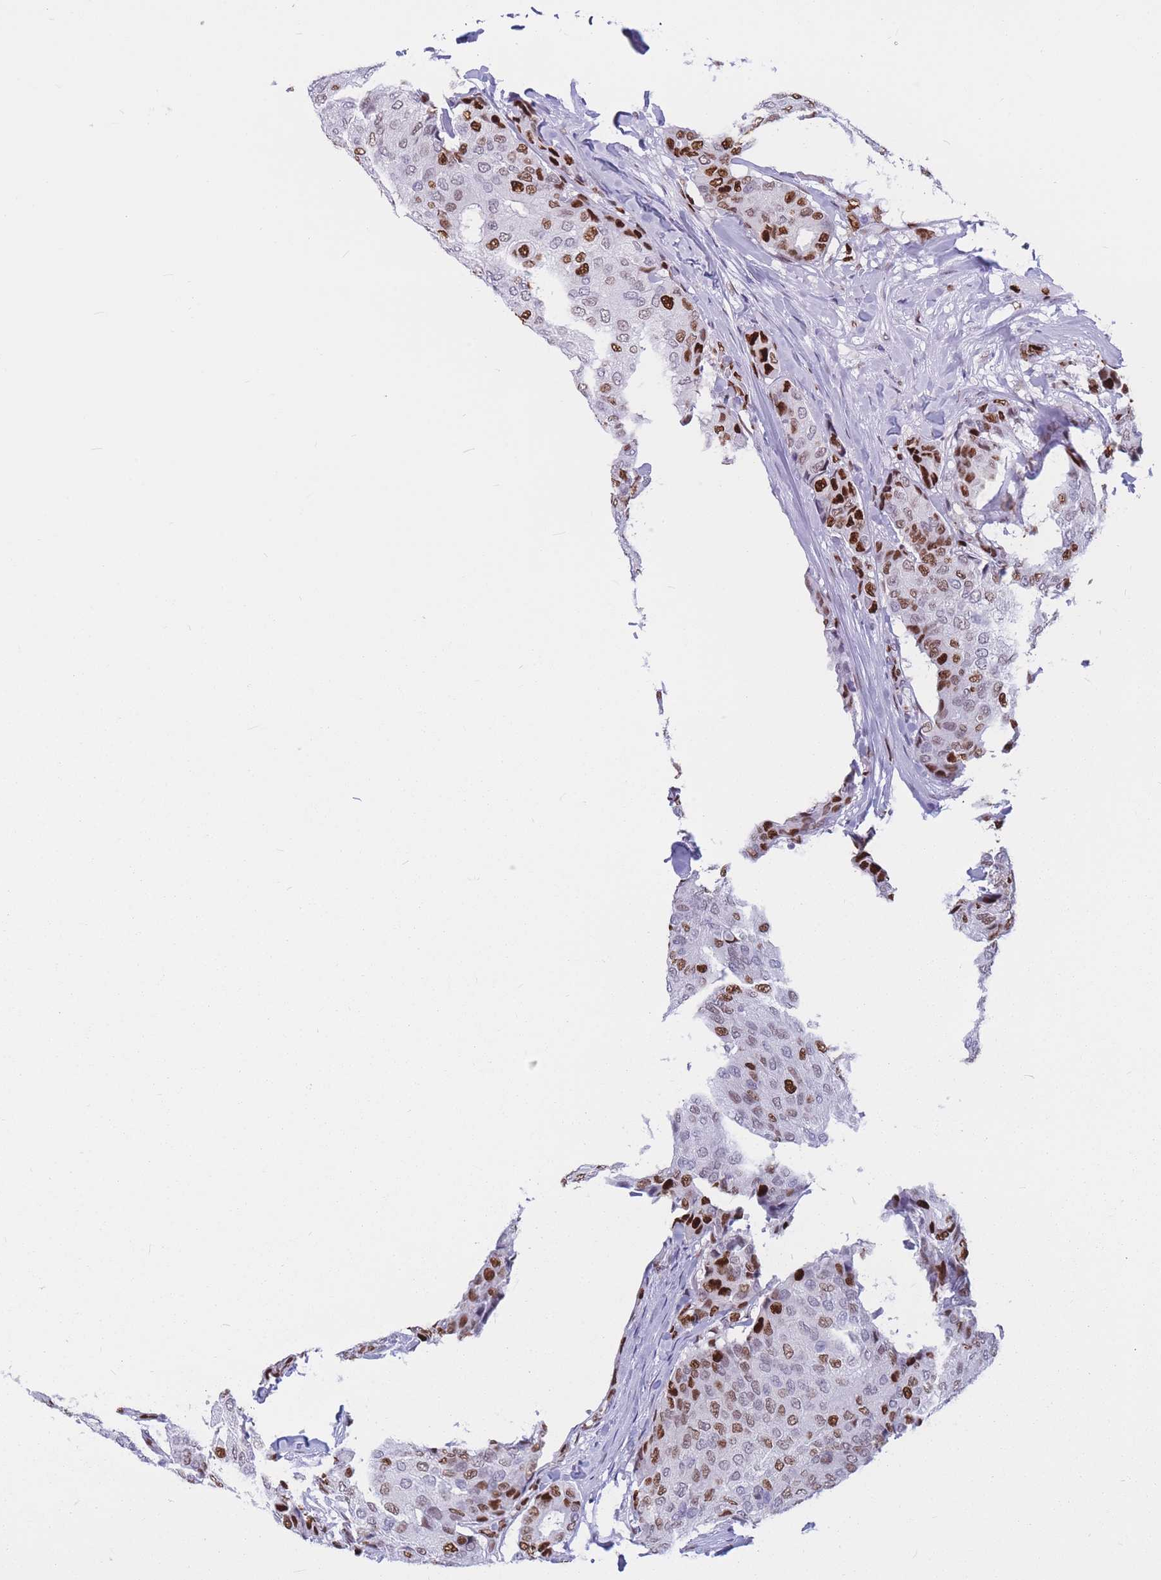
{"staining": {"intensity": "strong", "quantity": "25%-75%", "location": "nuclear"}, "tissue": "breast cancer", "cell_type": "Tumor cells", "image_type": "cancer", "snomed": [{"axis": "morphology", "description": "Duct carcinoma"}, {"axis": "topography", "description": "Breast"}], "caption": "Strong nuclear positivity for a protein is seen in approximately 25%-75% of tumor cells of breast cancer using immunohistochemistry.", "gene": "NASP", "patient": {"sex": "female", "age": 75}}